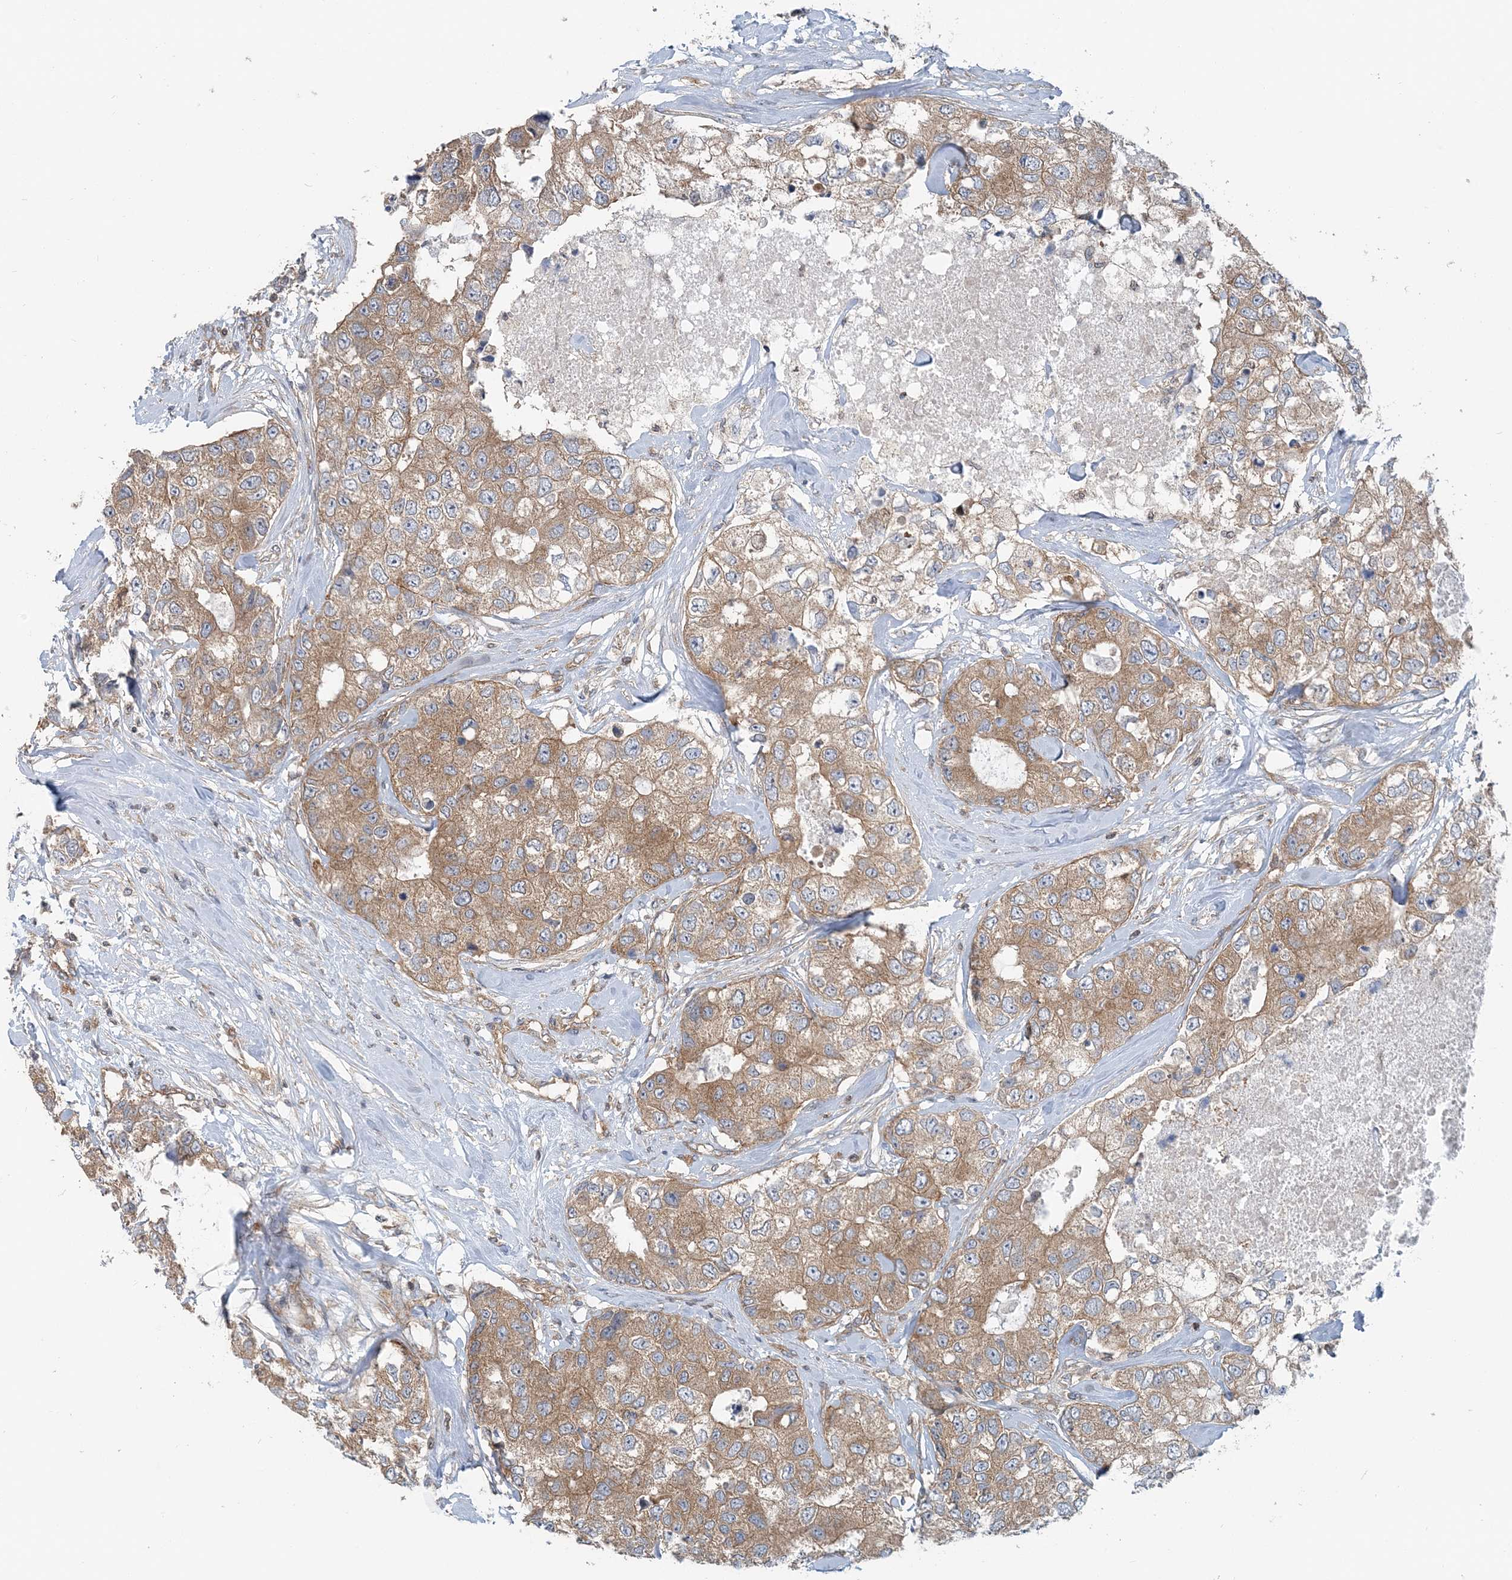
{"staining": {"intensity": "moderate", "quantity": ">75%", "location": "cytoplasmic/membranous"}, "tissue": "breast cancer", "cell_type": "Tumor cells", "image_type": "cancer", "snomed": [{"axis": "morphology", "description": "Duct carcinoma"}, {"axis": "topography", "description": "Breast"}], "caption": "Moderate cytoplasmic/membranous protein expression is seen in about >75% of tumor cells in invasive ductal carcinoma (breast).", "gene": "MOB4", "patient": {"sex": "female", "age": 62}}